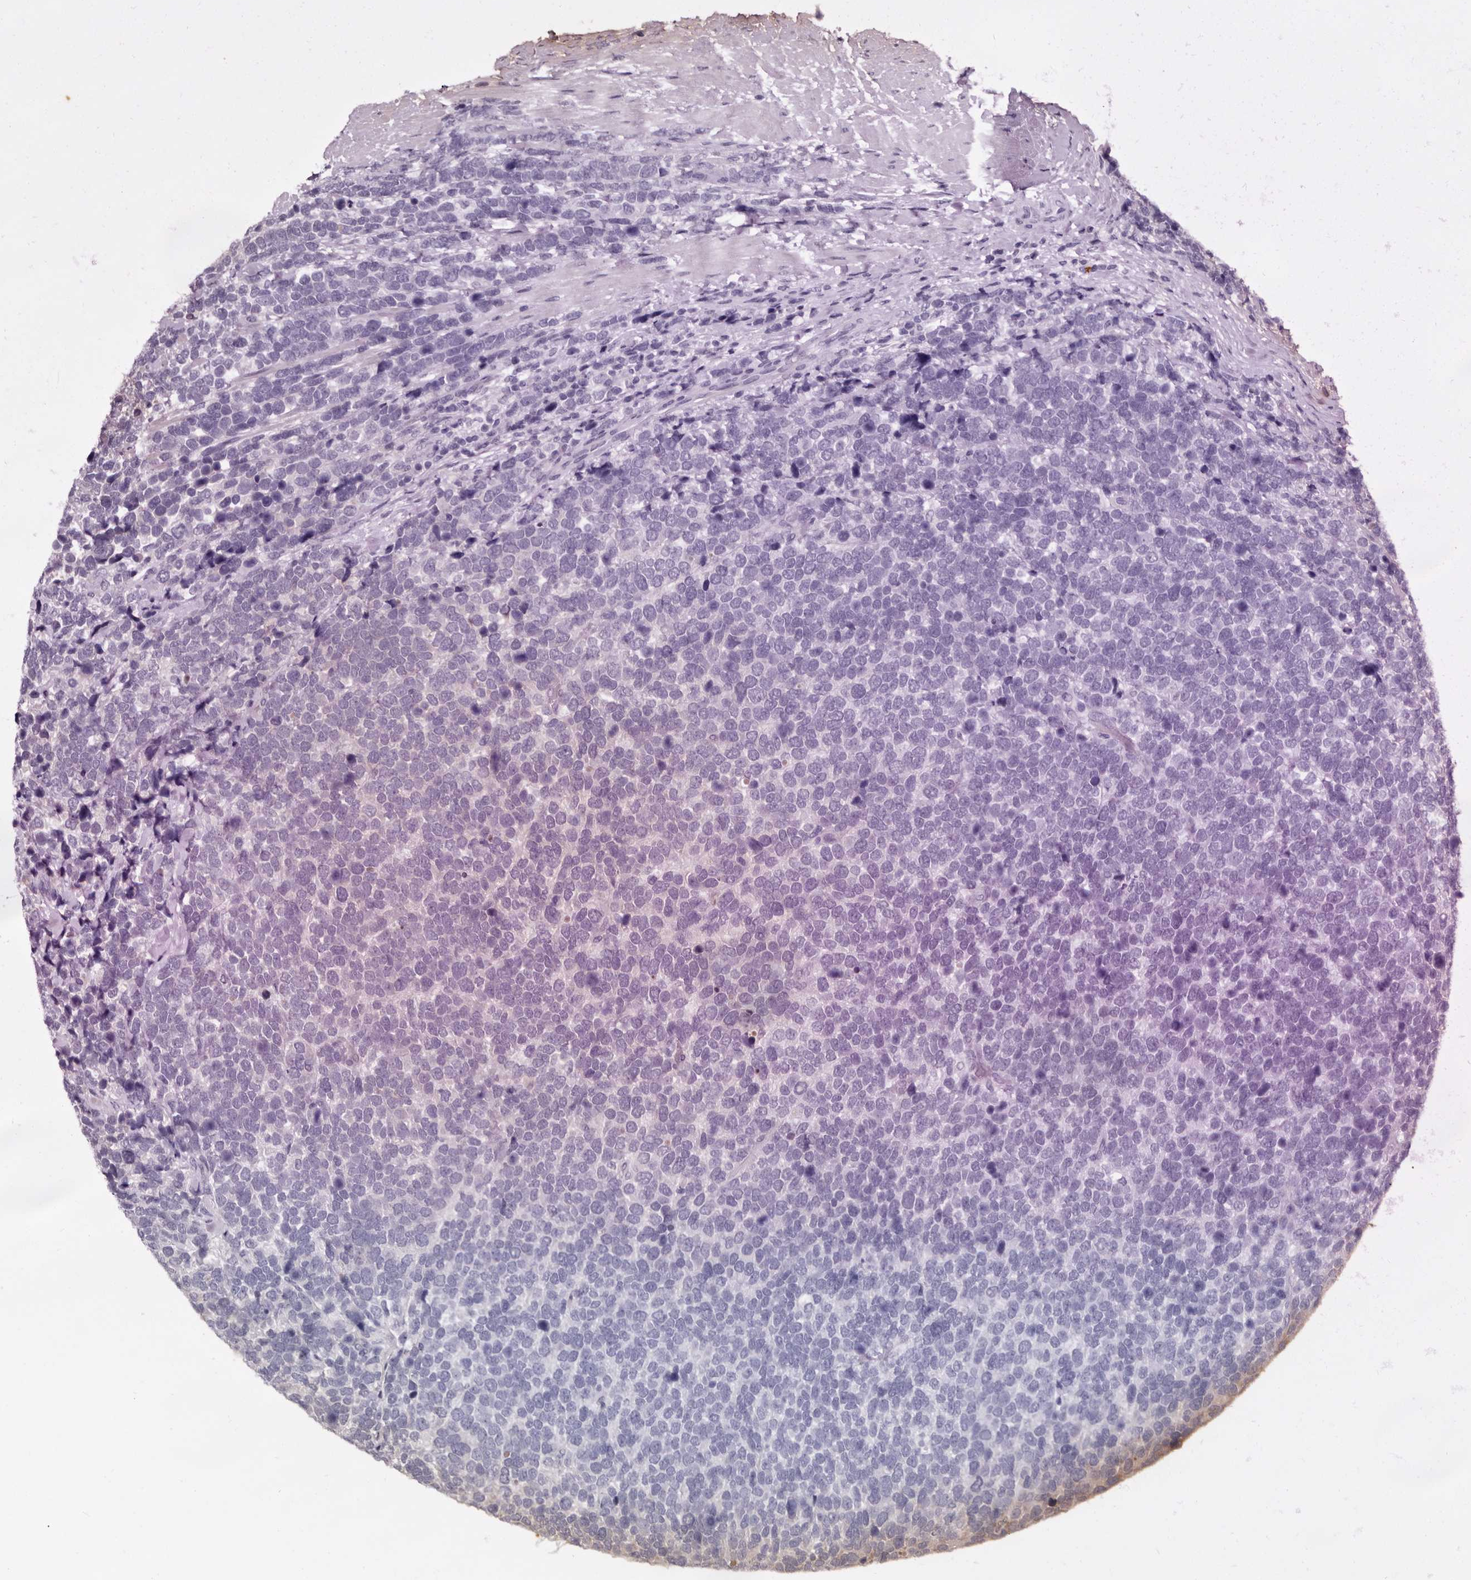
{"staining": {"intensity": "negative", "quantity": "none", "location": "none"}, "tissue": "urothelial cancer", "cell_type": "Tumor cells", "image_type": "cancer", "snomed": [{"axis": "morphology", "description": "Urothelial carcinoma, High grade"}, {"axis": "topography", "description": "Urinary bladder"}], "caption": "Immunohistochemistry (IHC) photomicrograph of human urothelial cancer stained for a protein (brown), which exhibits no positivity in tumor cells.", "gene": "LANCL2", "patient": {"sex": "female", "age": 82}}